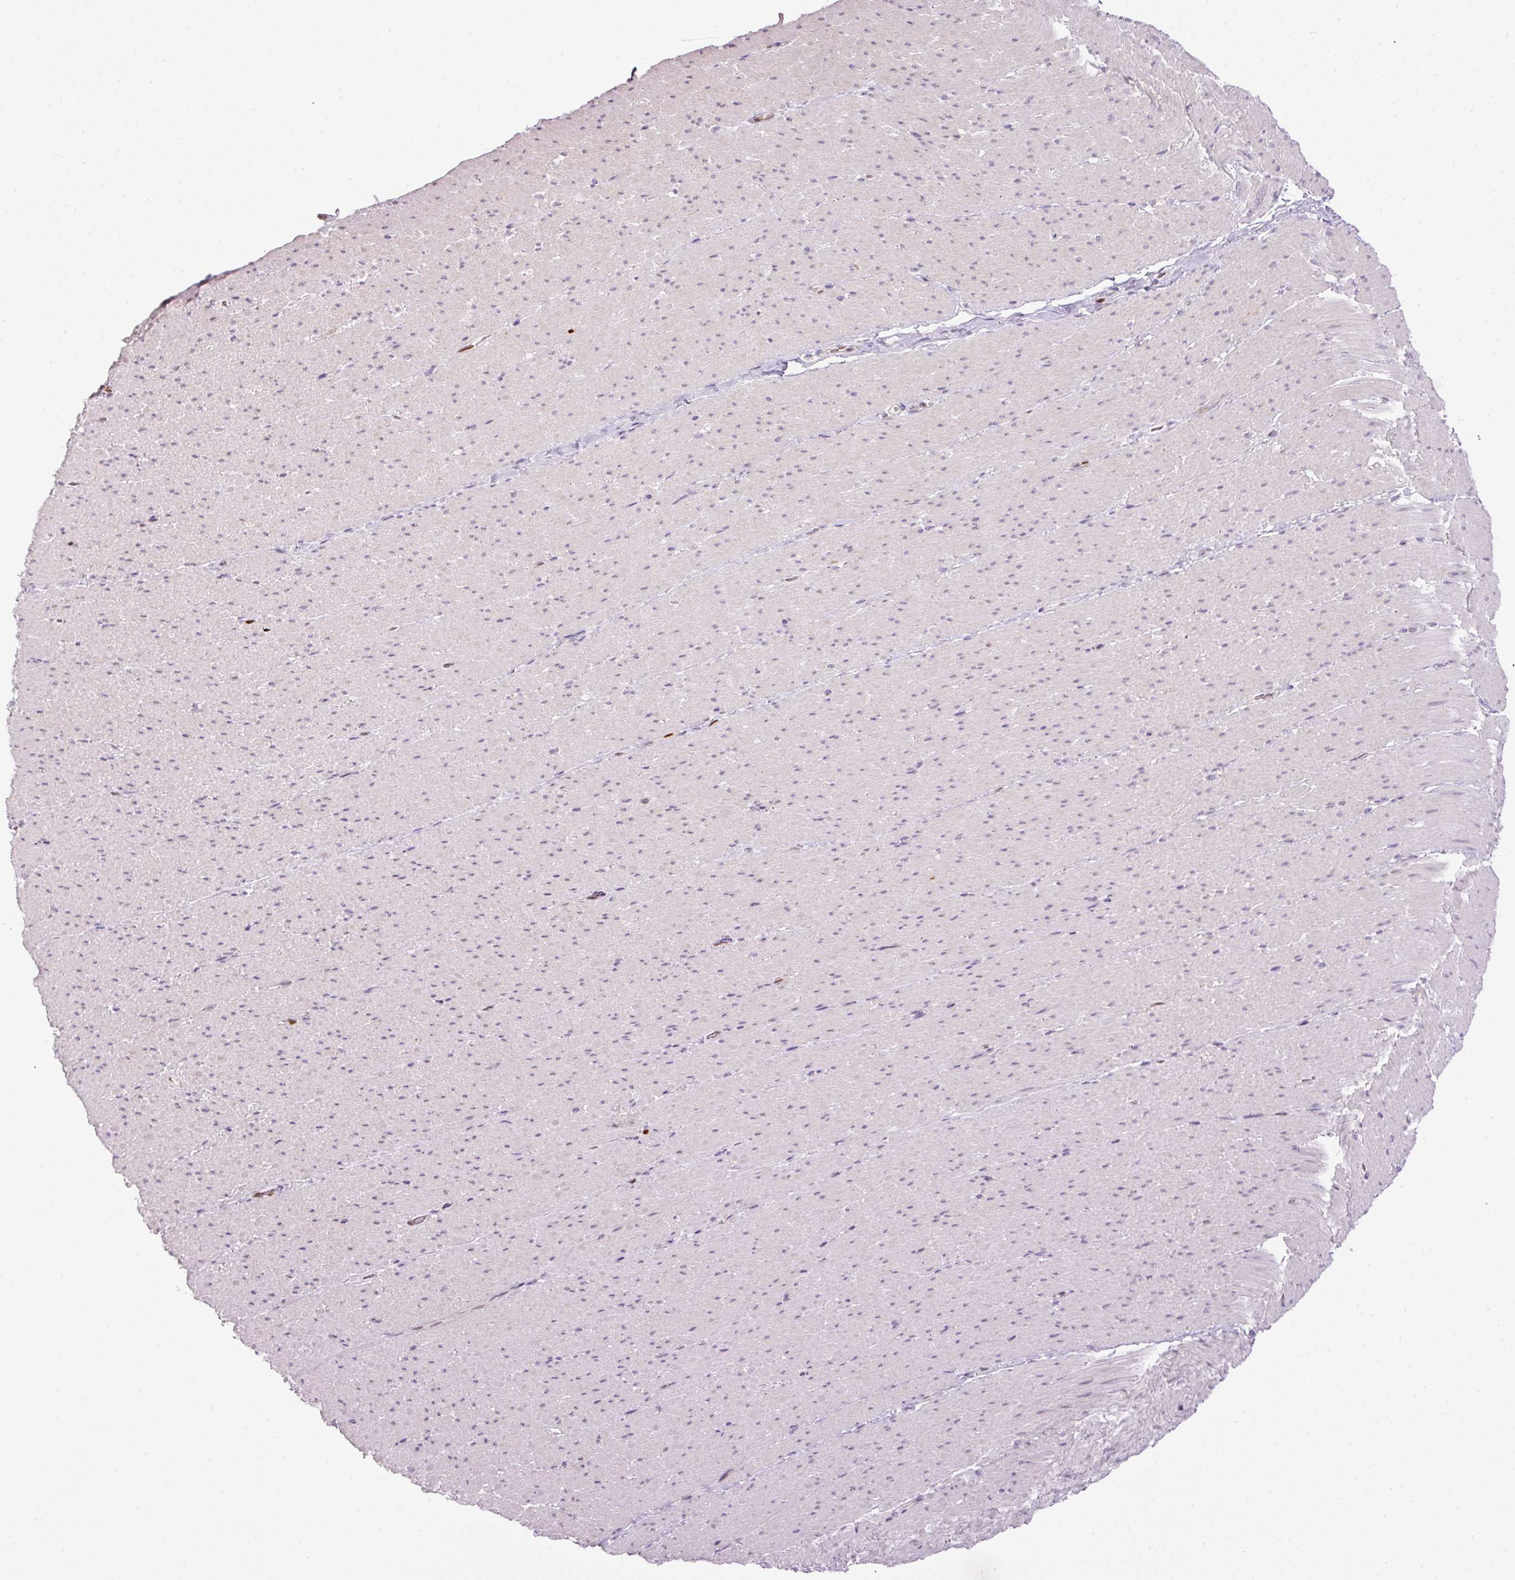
{"staining": {"intensity": "negative", "quantity": "none", "location": "none"}, "tissue": "smooth muscle", "cell_type": "Smooth muscle cells", "image_type": "normal", "snomed": [{"axis": "morphology", "description": "Normal tissue, NOS"}, {"axis": "topography", "description": "Smooth muscle"}, {"axis": "topography", "description": "Rectum"}], "caption": "The photomicrograph reveals no staining of smooth muscle cells in normal smooth muscle.", "gene": "KPNA2", "patient": {"sex": "male", "age": 53}}